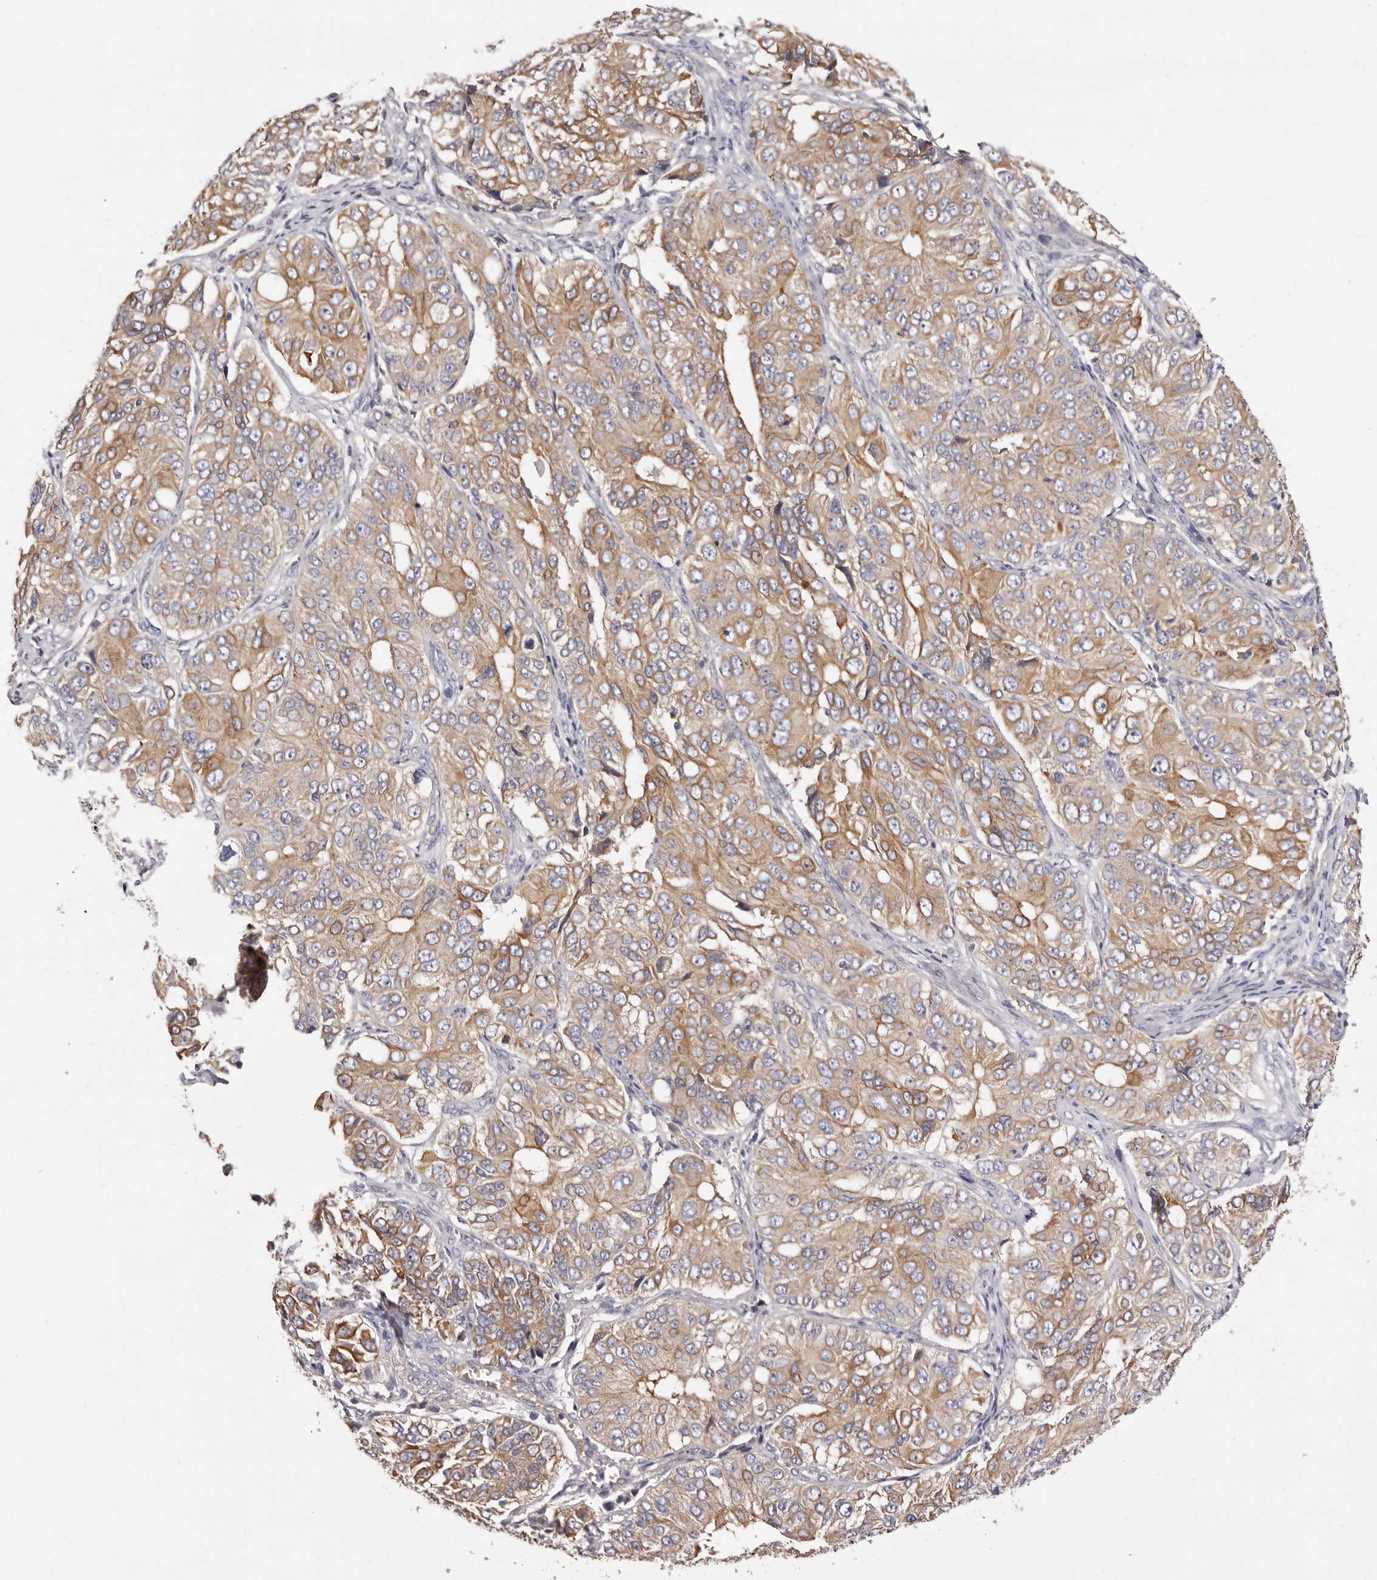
{"staining": {"intensity": "moderate", "quantity": ">75%", "location": "cytoplasmic/membranous"}, "tissue": "ovarian cancer", "cell_type": "Tumor cells", "image_type": "cancer", "snomed": [{"axis": "morphology", "description": "Carcinoma, endometroid"}, {"axis": "topography", "description": "Ovary"}], "caption": "Ovarian cancer stained with a protein marker exhibits moderate staining in tumor cells.", "gene": "STK16", "patient": {"sex": "female", "age": 51}}